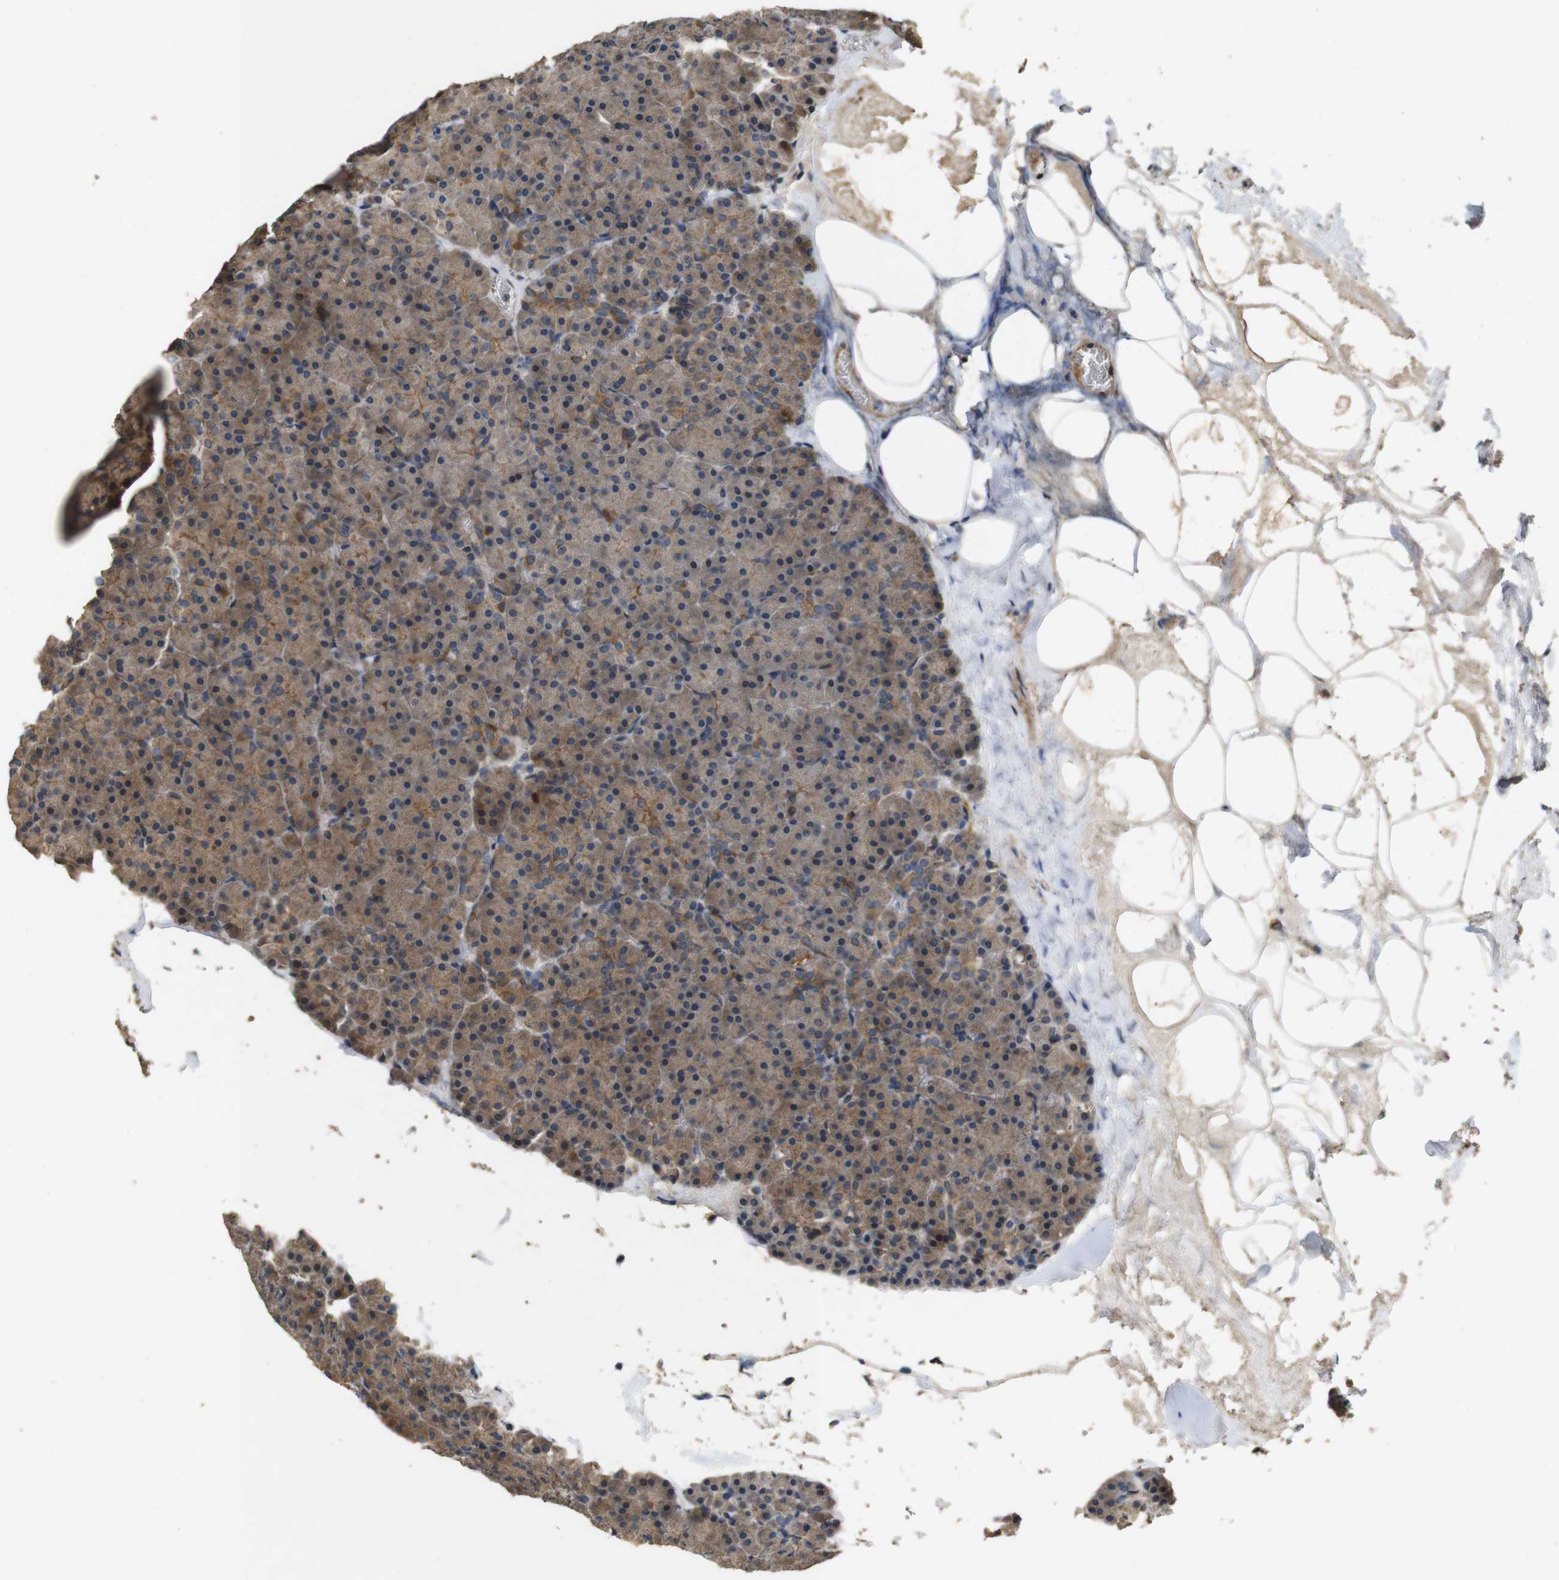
{"staining": {"intensity": "moderate", "quantity": ">75%", "location": "cytoplasmic/membranous"}, "tissue": "pancreas", "cell_type": "Exocrine glandular cells", "image_type": "normal", "snomed": [{"axis": "morphology", "description": "Normal tissue, NOS"}, {"axis": "topography", "description": "Pancreas"}], "caption": "IHC image of normal human pancreas stained for a protein (brown), which shows medium levels of moderate cytoplasmic/membranous staining in approximately >75% of exocrine glandular cells.", "gene": "PCDHB10", "patient": {"sex": "female", "age": 35}}